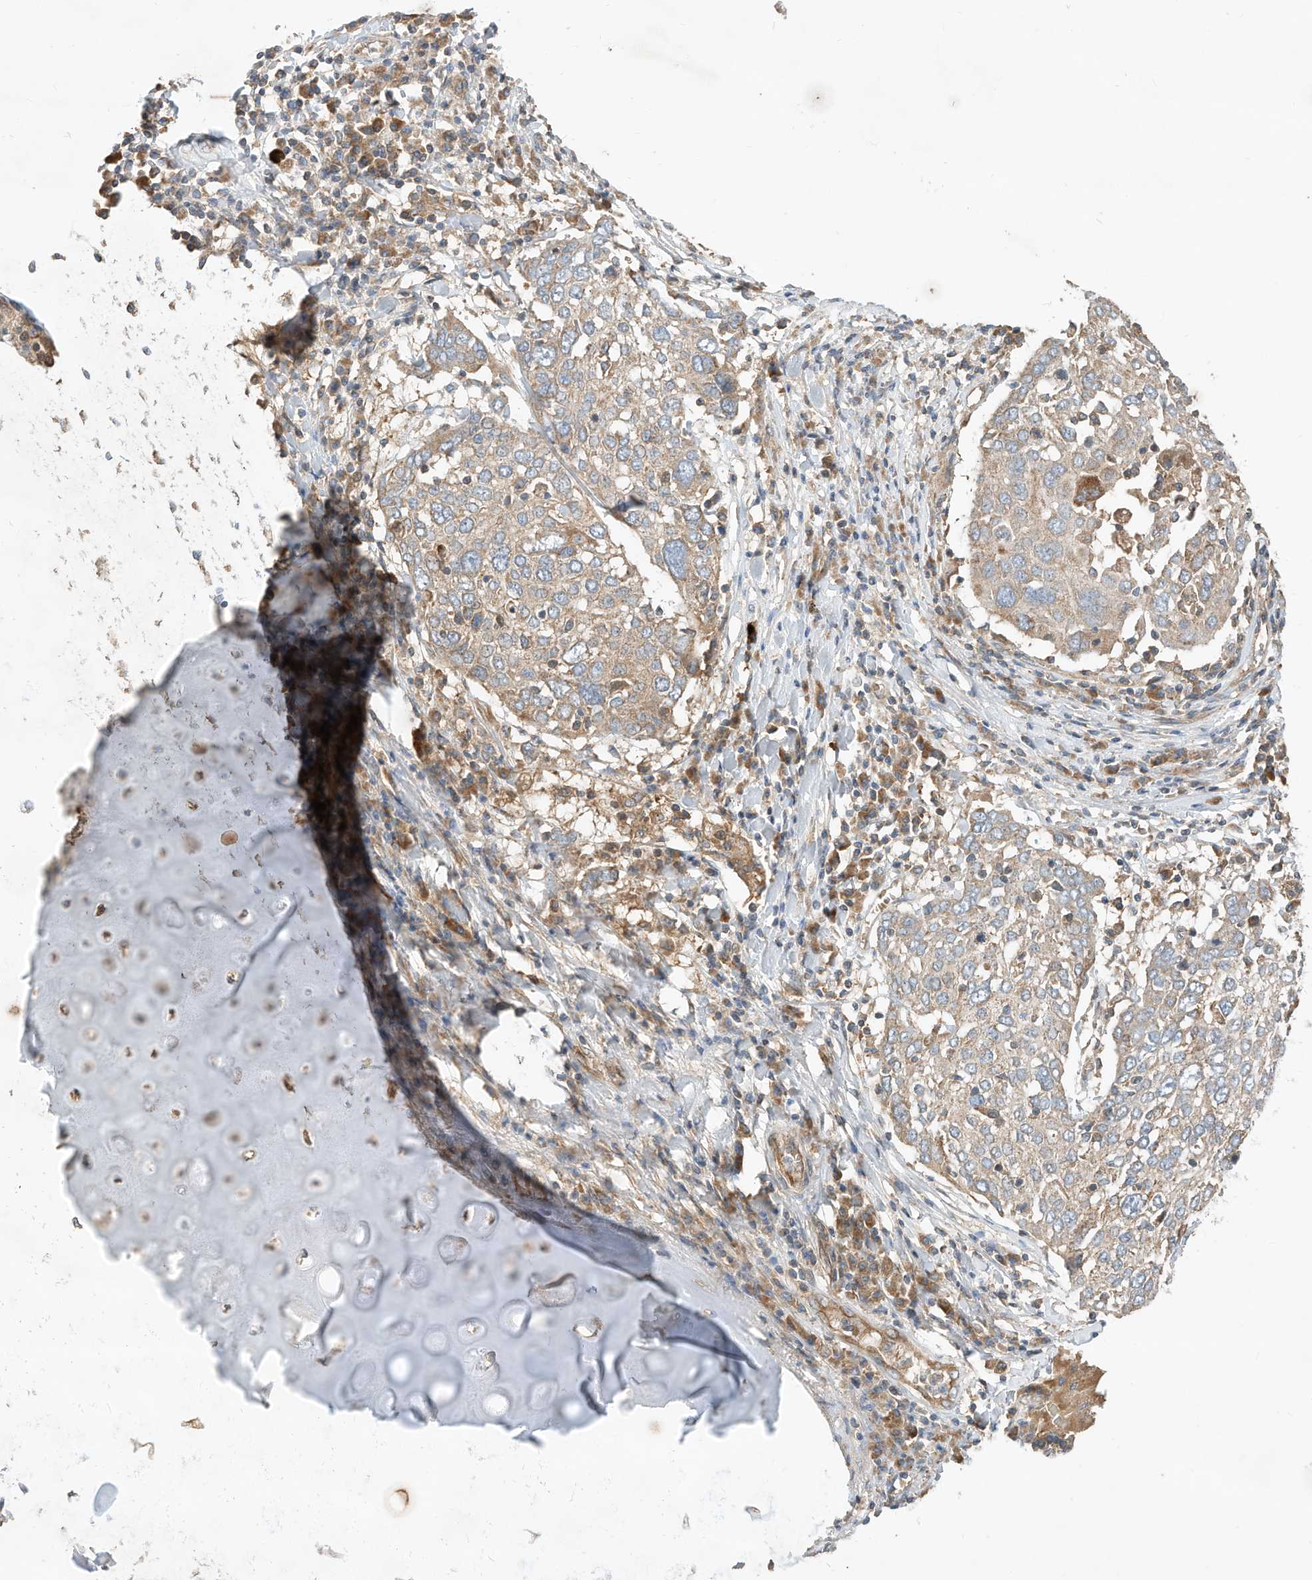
{"staining": {"intensity": "weak", "quantity": ">75%", "location": "cytoplasmic/membranous"}, "tissue": "lung cancer", "cell_type": "Tumor cells", "image_type": "cancer", "snomed": [{"axis": "morphology", "description": "Squamous cell carcinoma, NOS"}, {"axis": "topography", "description": "Lung"}], "caption": "Approximately >75% of tumor cells in human squamous cell carcinoma (lung) demonstrate weak cytoplasmic/membranous protein staining as visualized by brown immunohistochemical staining.", "gene": "CPAMD8", "patient": {"sex": "male", "age": 65}}